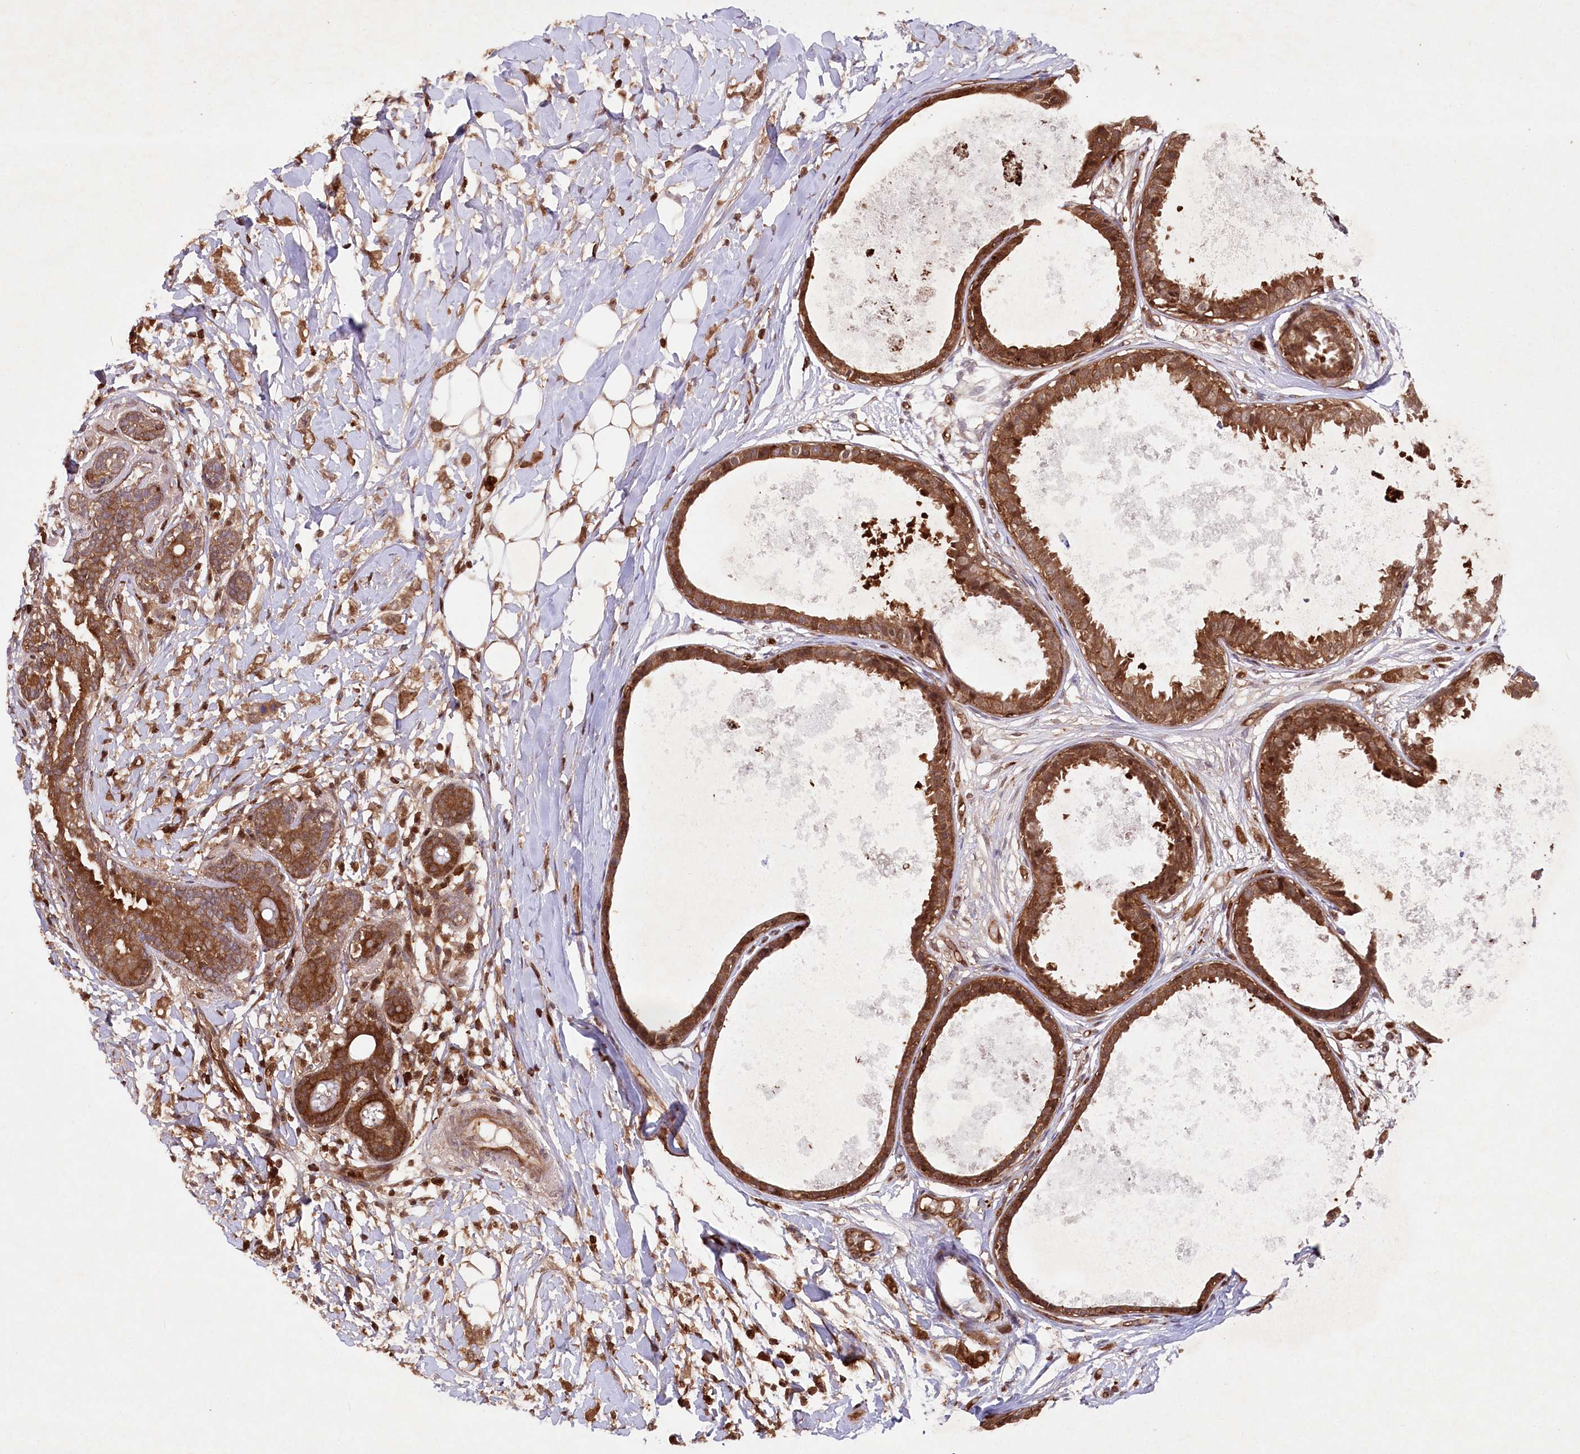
{"staining": {"intensity": "moderate", "quantity": ">75%", "location": "cytoplasmic/membranous"}, "tissue": "breast cancer", "cell_type": "Tumor cells", "image_type": "cancer", "snomed": [{"axis": "morphology", "description": "Normal tissue, NOS"}, {"axis": "morphology", "description": "Lobular carcinoma"}, {"axis": "topography", "description": "Breast"}], "caption": "Immunohistochemistry micrograph of lobular carcinoma (breast) stained for a protein (brown), which exhibits medium levels of moderate cytoplasmic/membranous positivity in approximately >75% of tumor cells.", "gene": "LSG1", "patient": {"sex": "female", "age": 47}}